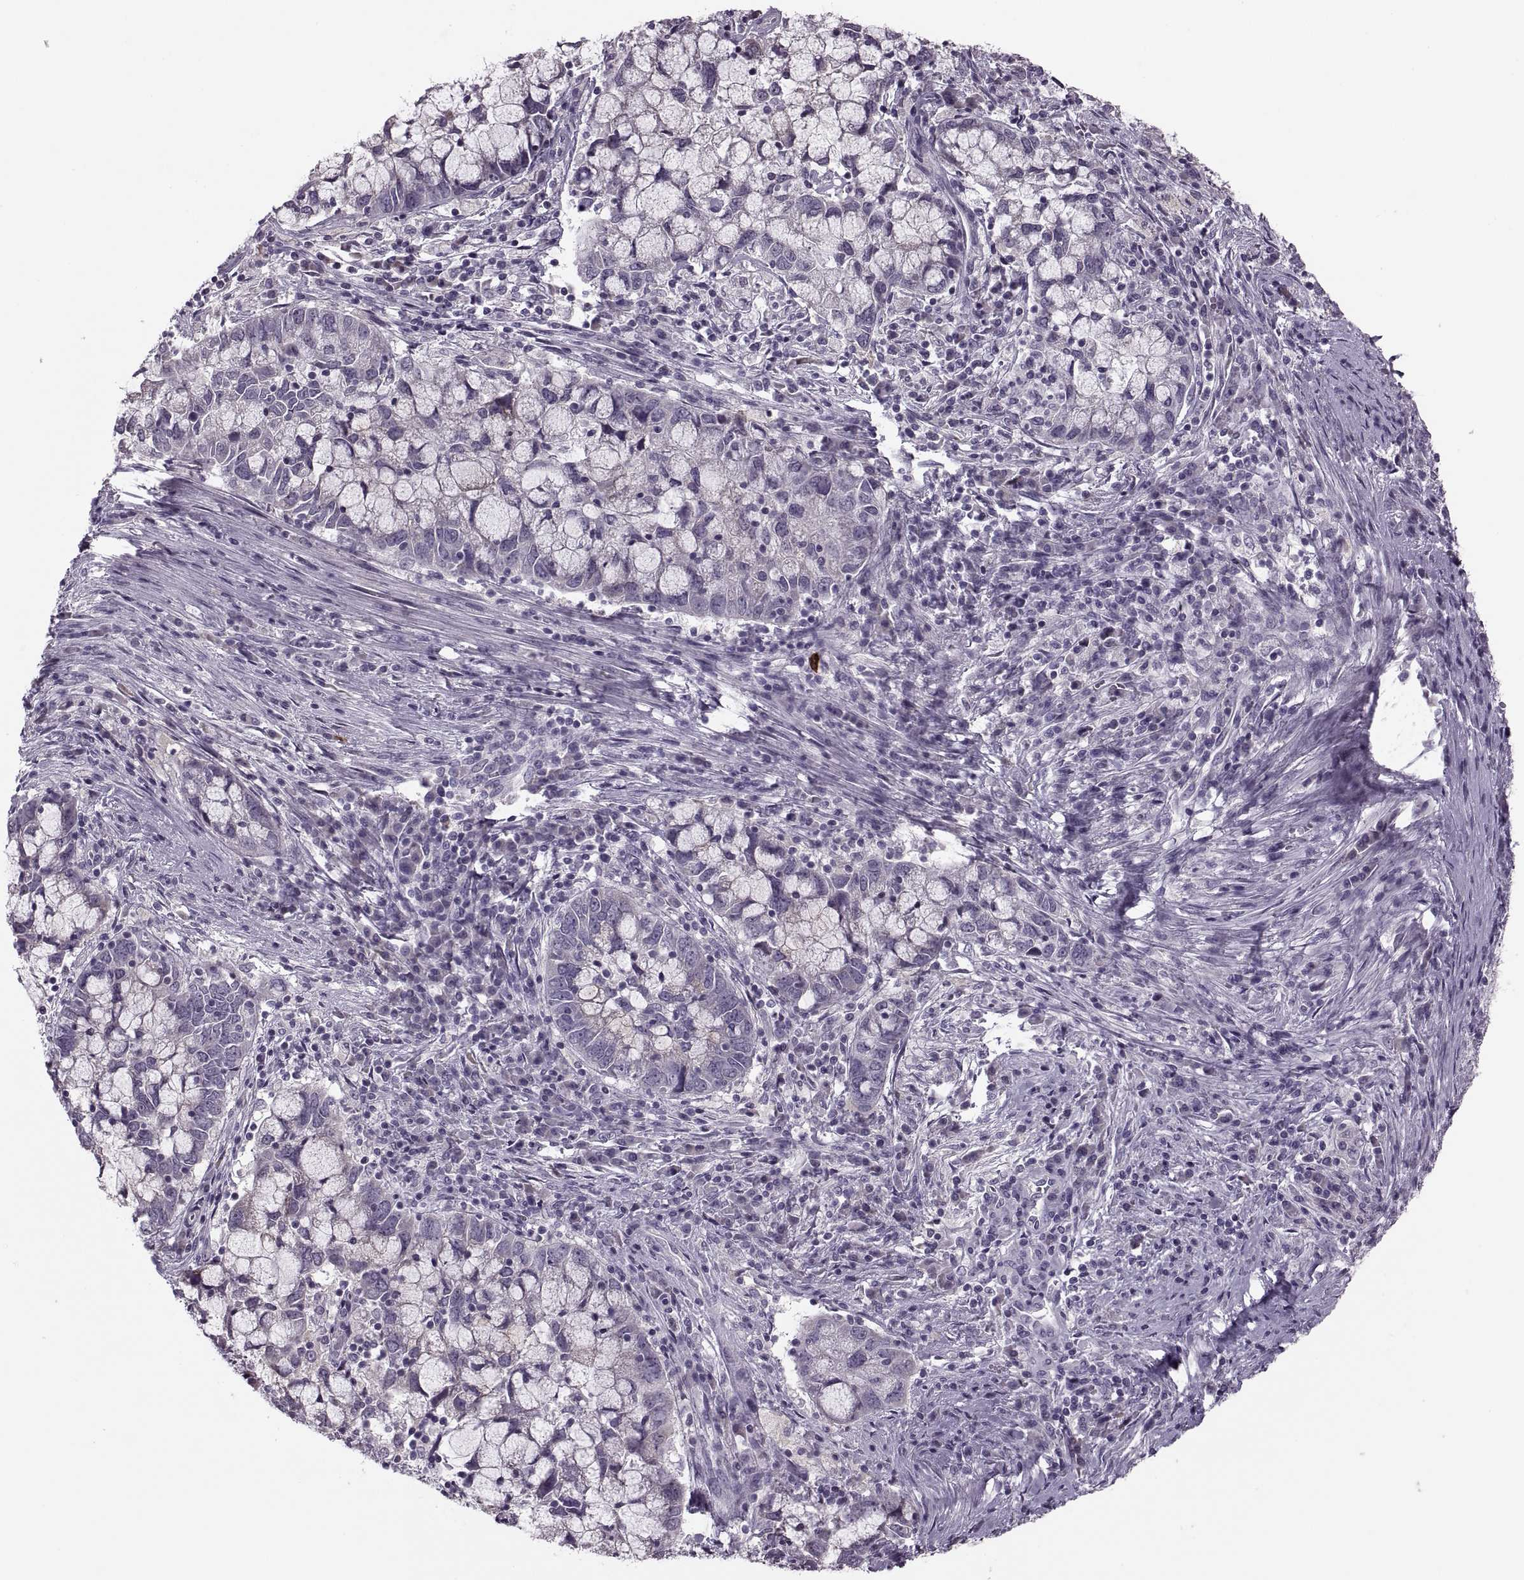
{"staining": {"intensity": "negative", "quantity": "none", "location": "none"}, "tissue": "cervical cancer", "cell_type": "Tumor cells", "image_type": "cancer", "snomed": [{"axis": "morphology", "description": "Adenocarcinoma, NOS"}, {"axis": "topography", "description": "Cervix"}], "caption": "Immunohistochemical staining of human adenocarcinoma (cervical) displays no significant positivity in tumor cells.", "gene": "PRSS54", "patient": {"sex": "female", "age": 40}}